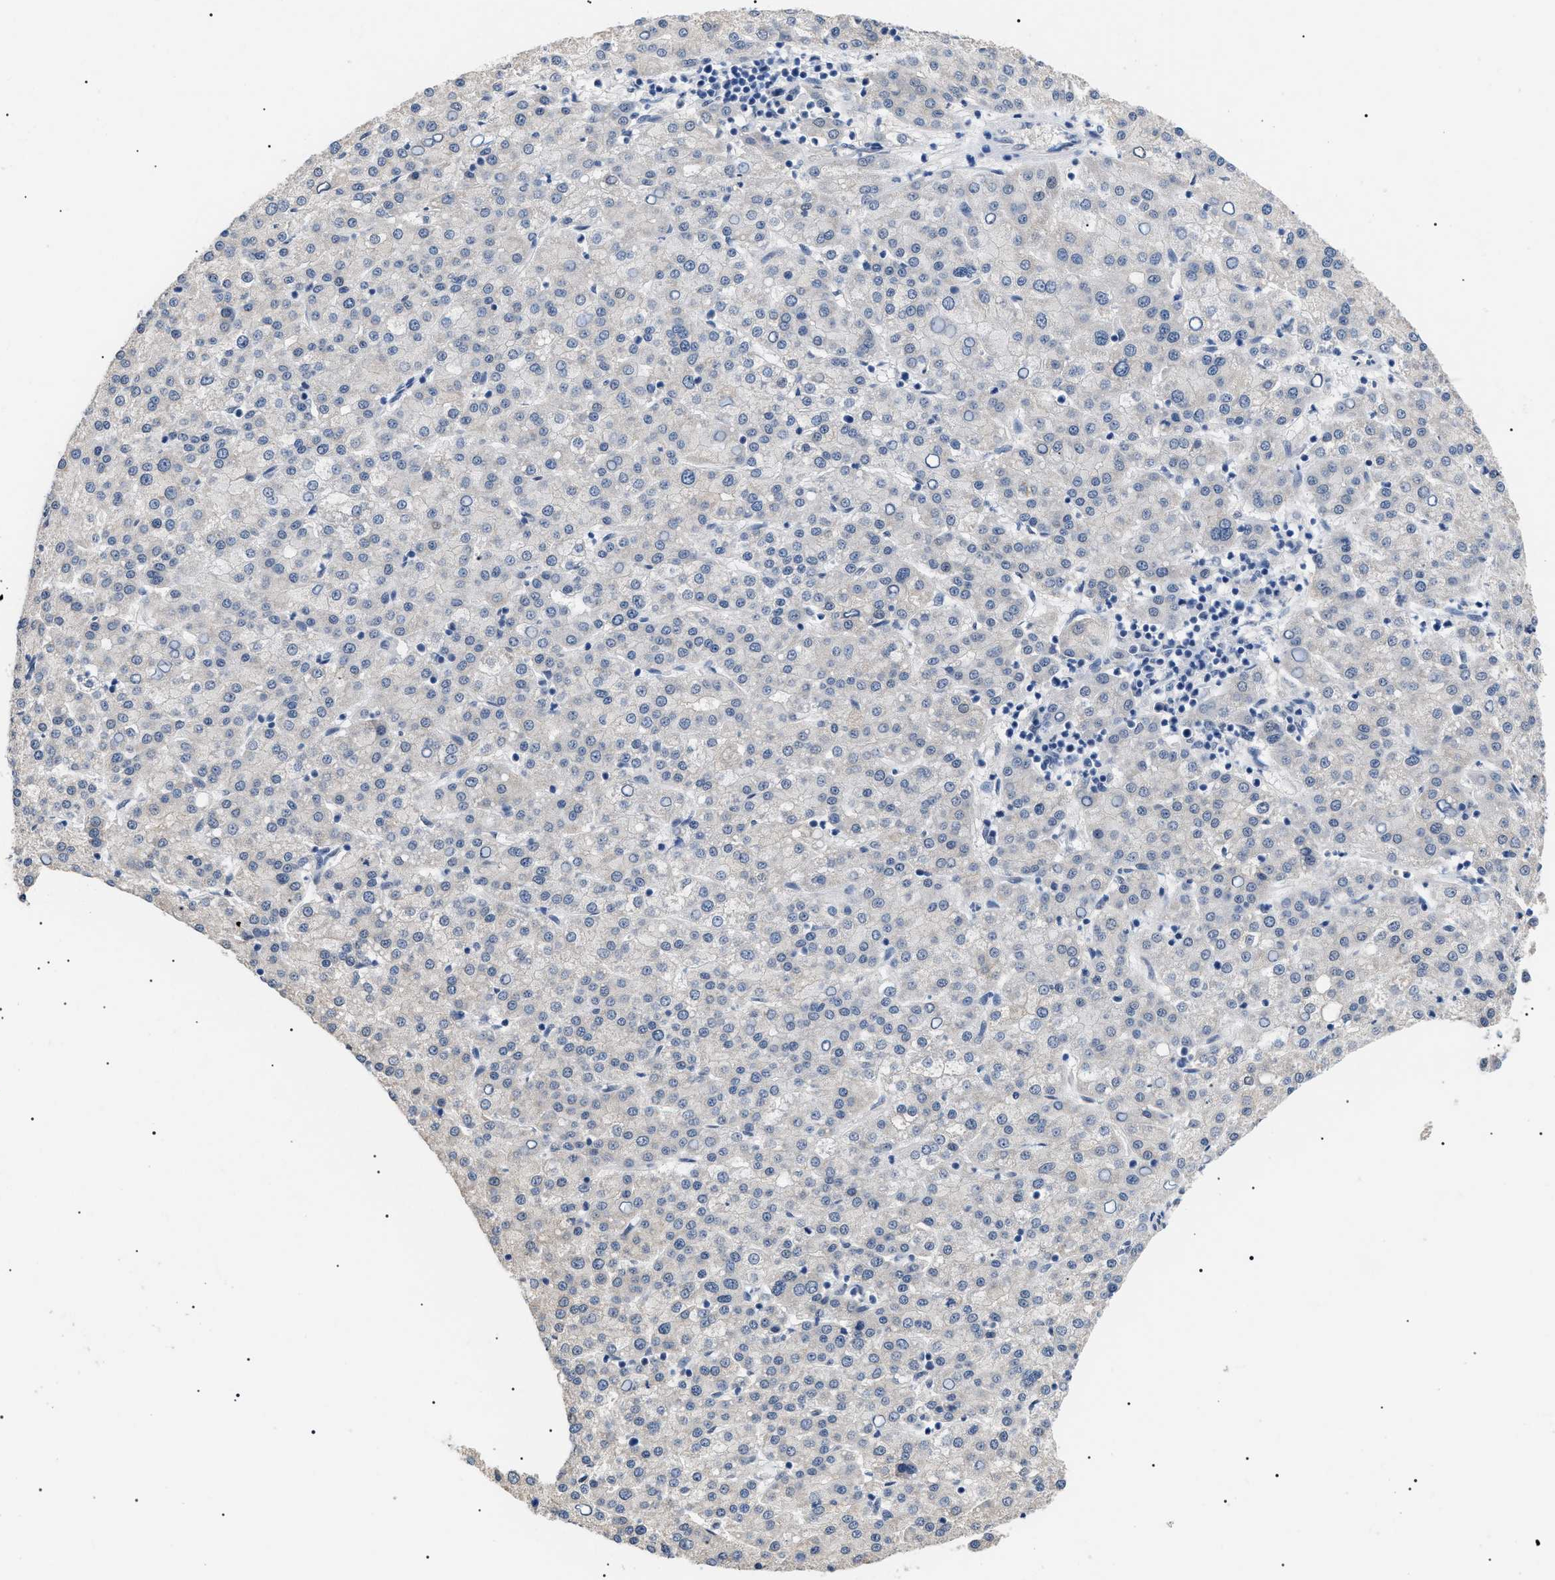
{"staining": {"intensity": "negative", "quantity": "none", "location": "none"}, "tissue": "liver cancer", "cell_type": "Tumor cells", "image_type": "cancer", "snomed": [{"axis": "morphology", "description": "Carcinoma, Hepatocellular, NOS"}, {"axis": "topography", "description": "Liver"}], "caption": "Tumor cells are negative for brown protein staining in liver cancer (hepatocellular carcinoma).", "gene": "PRRT2", "patient": {"sex": "female", "age": 58}}